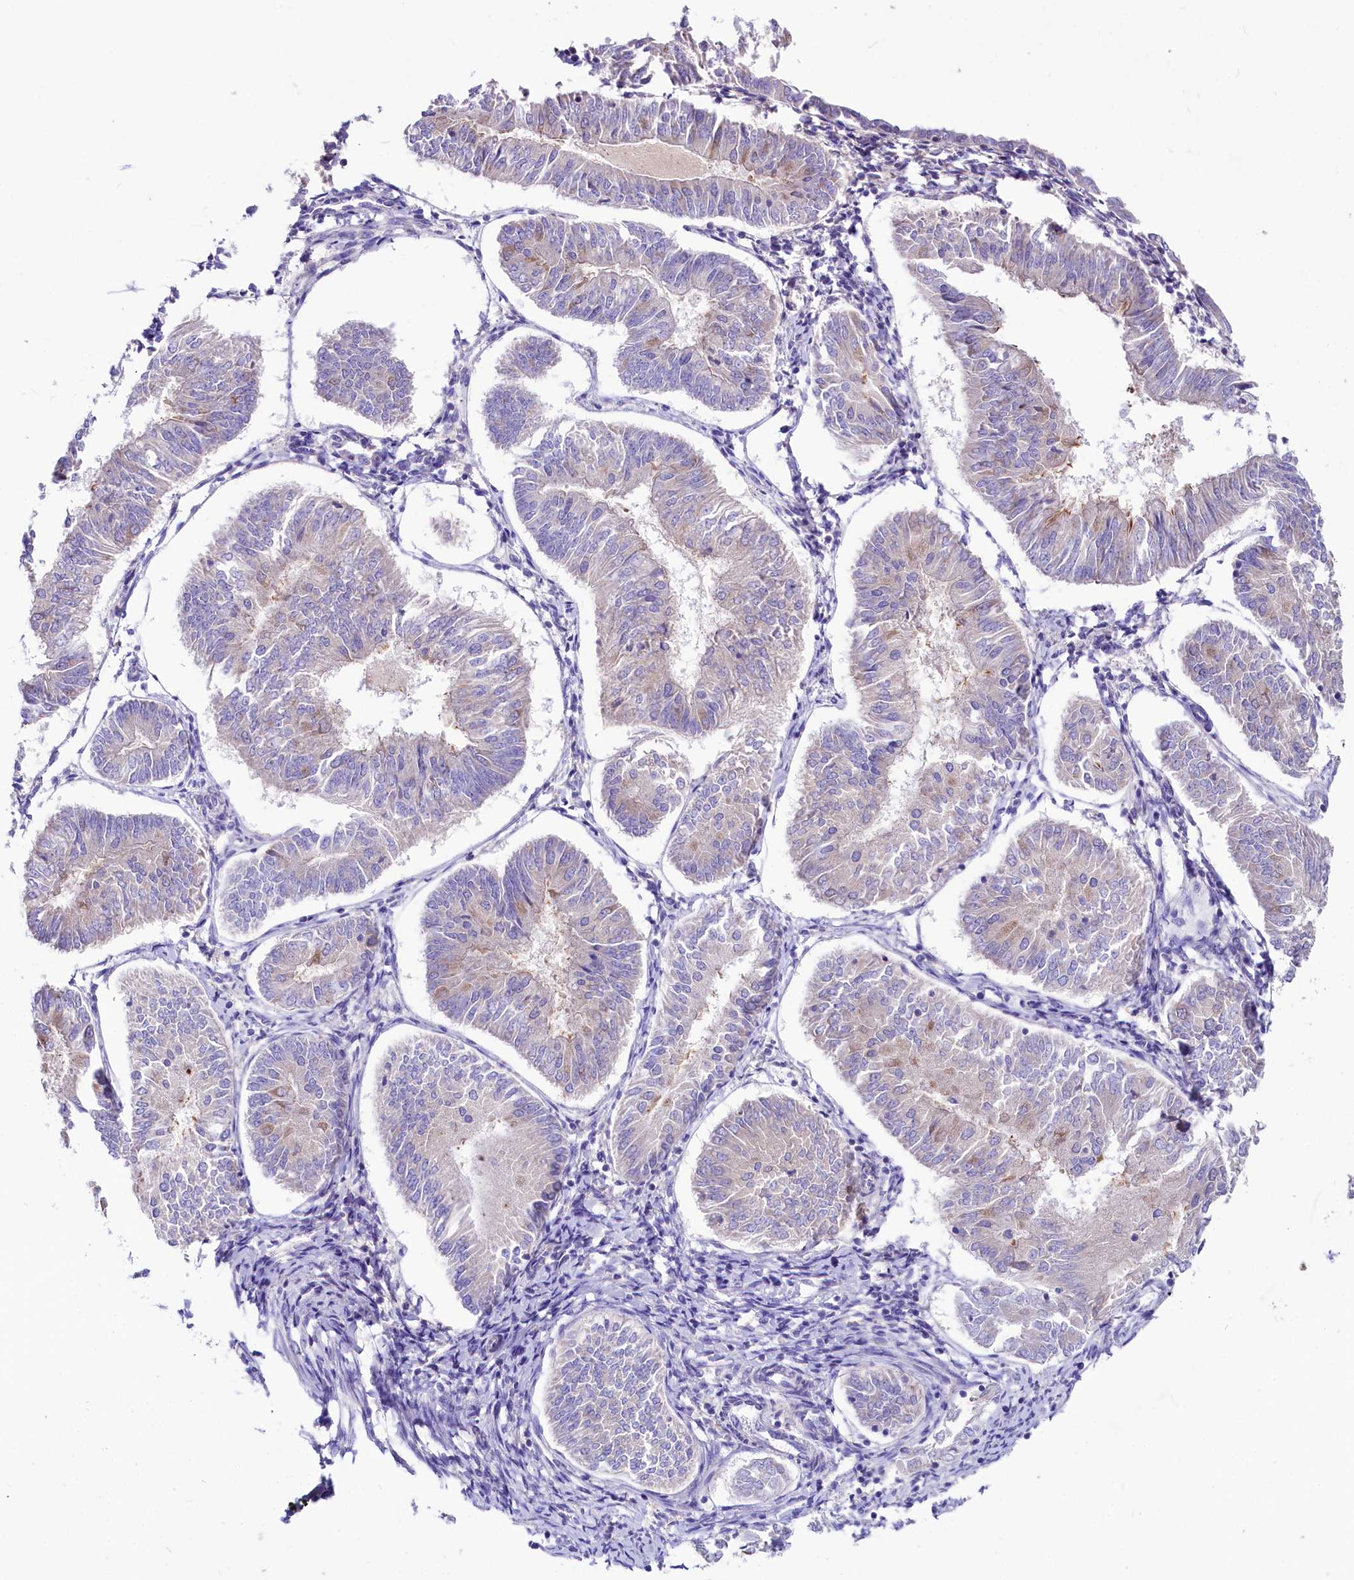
{"staining": {"intensity": "negative", "quantity": "none", "location": "none"}, "tissue": "endometrial cancer", "cell_type": "Tumor cells", "image_type": "cancer", "snomed": [{"axis": "morphology", "description": "Adenocarcinoma, NOS"}, {"axis": "topography", "description": "Endometrium"}], "caption": "Endometrial cancer (adenocarcinoma) was stained to show a protein in brown. There is no significant staining in tumor cells.", "gene": "ABHD5", "patient": {"sex": "female", "age": 58}}